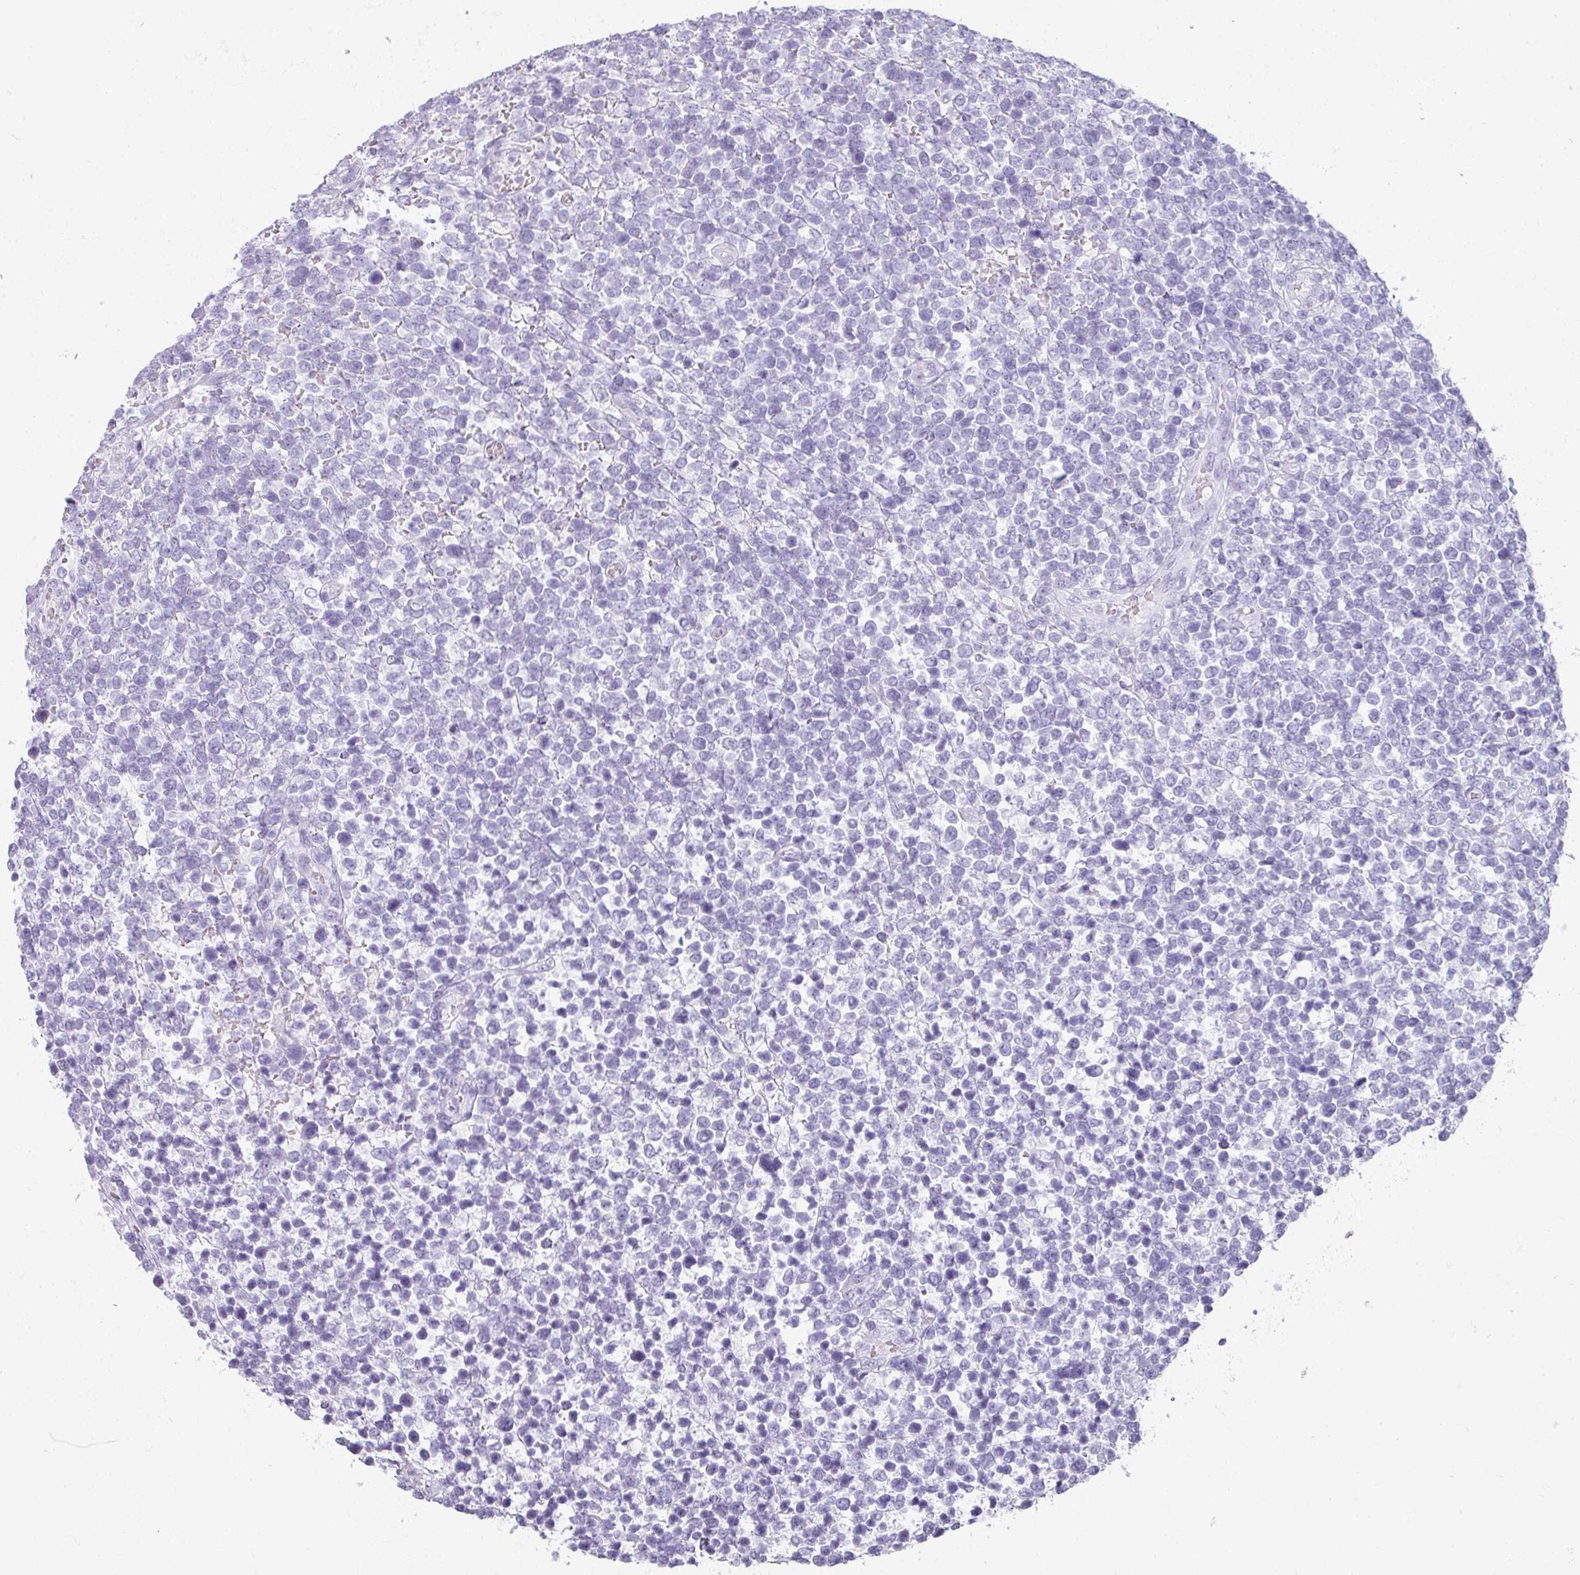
{"staining": {"intensity": "negative", "quantity": "none", "location": "none"}, "tissue": "lymphoma", "cell_type": "Tumor cells", "image_type": "cancer", "snomed": [{"axis": "morphology", "description": "Malignant lymphoma, non-Hodgkin's type, High grade"}, {"axis": "topography", "description": "Soft tissue"}], "caption": "Tumor cells are negative for brown protein staining in lymphoma.", "gene": "RBMY1F", "patient": {"sex": "female", "age": 56}}